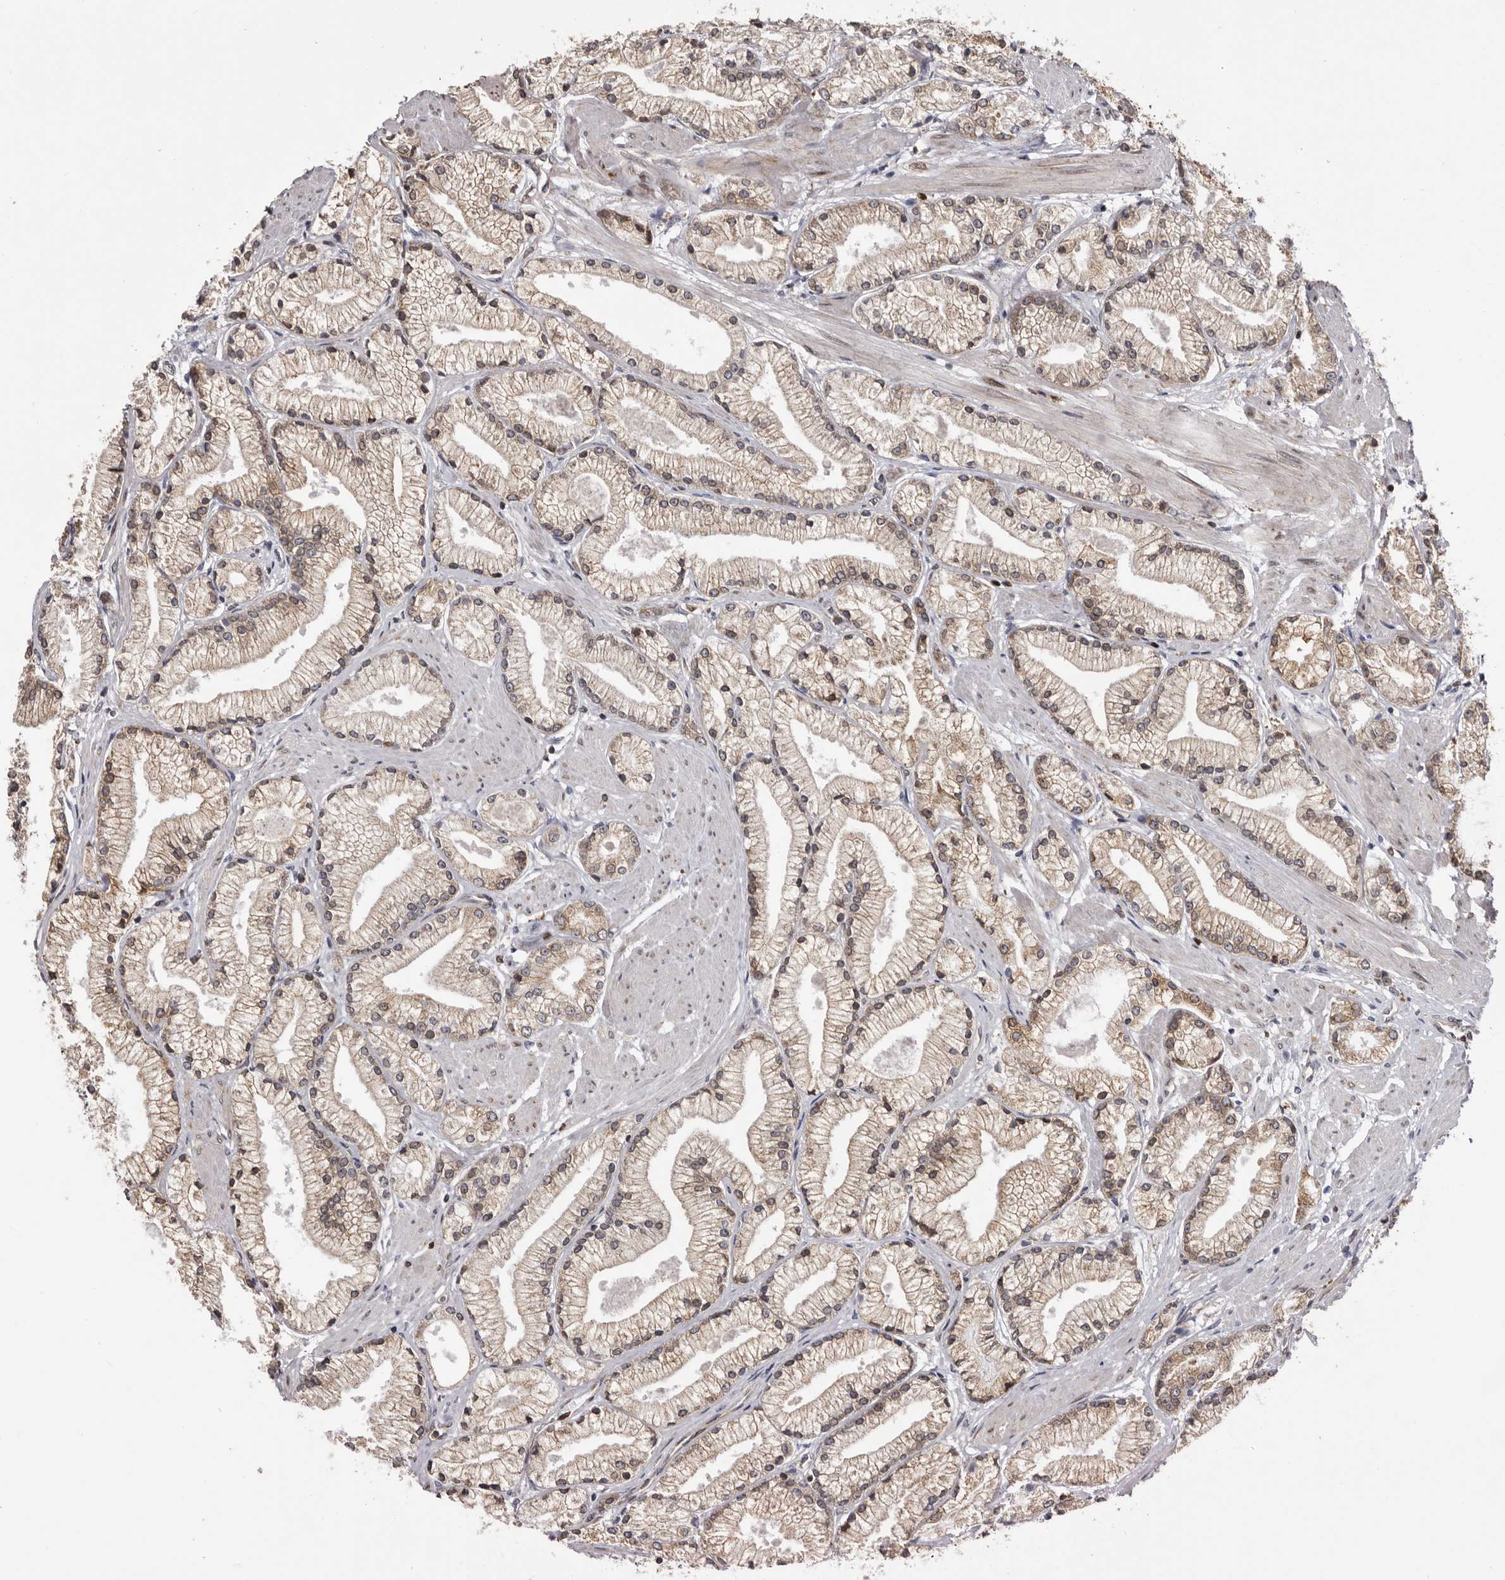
{"staining": {"intensity": "moderate", "quantity": "25%-75%", "location": "cytoplasmic/membranous"}, "tissue": "prostate cancer", "cell_type": "Tumor cells", "image_type": "cancer", "snomed": [{"axis": "morphology", "description": "Adenocarcinoma, High grade"}, {"axis": "topography", "description": "Prostate"}], "caption": "A brown stain highlights moderate cytoplasmic/membranous staining of a protein in prostate cancer tumor cells.", "gene": "C4orf3", "patient": {"sex": "male", "age": 50}}